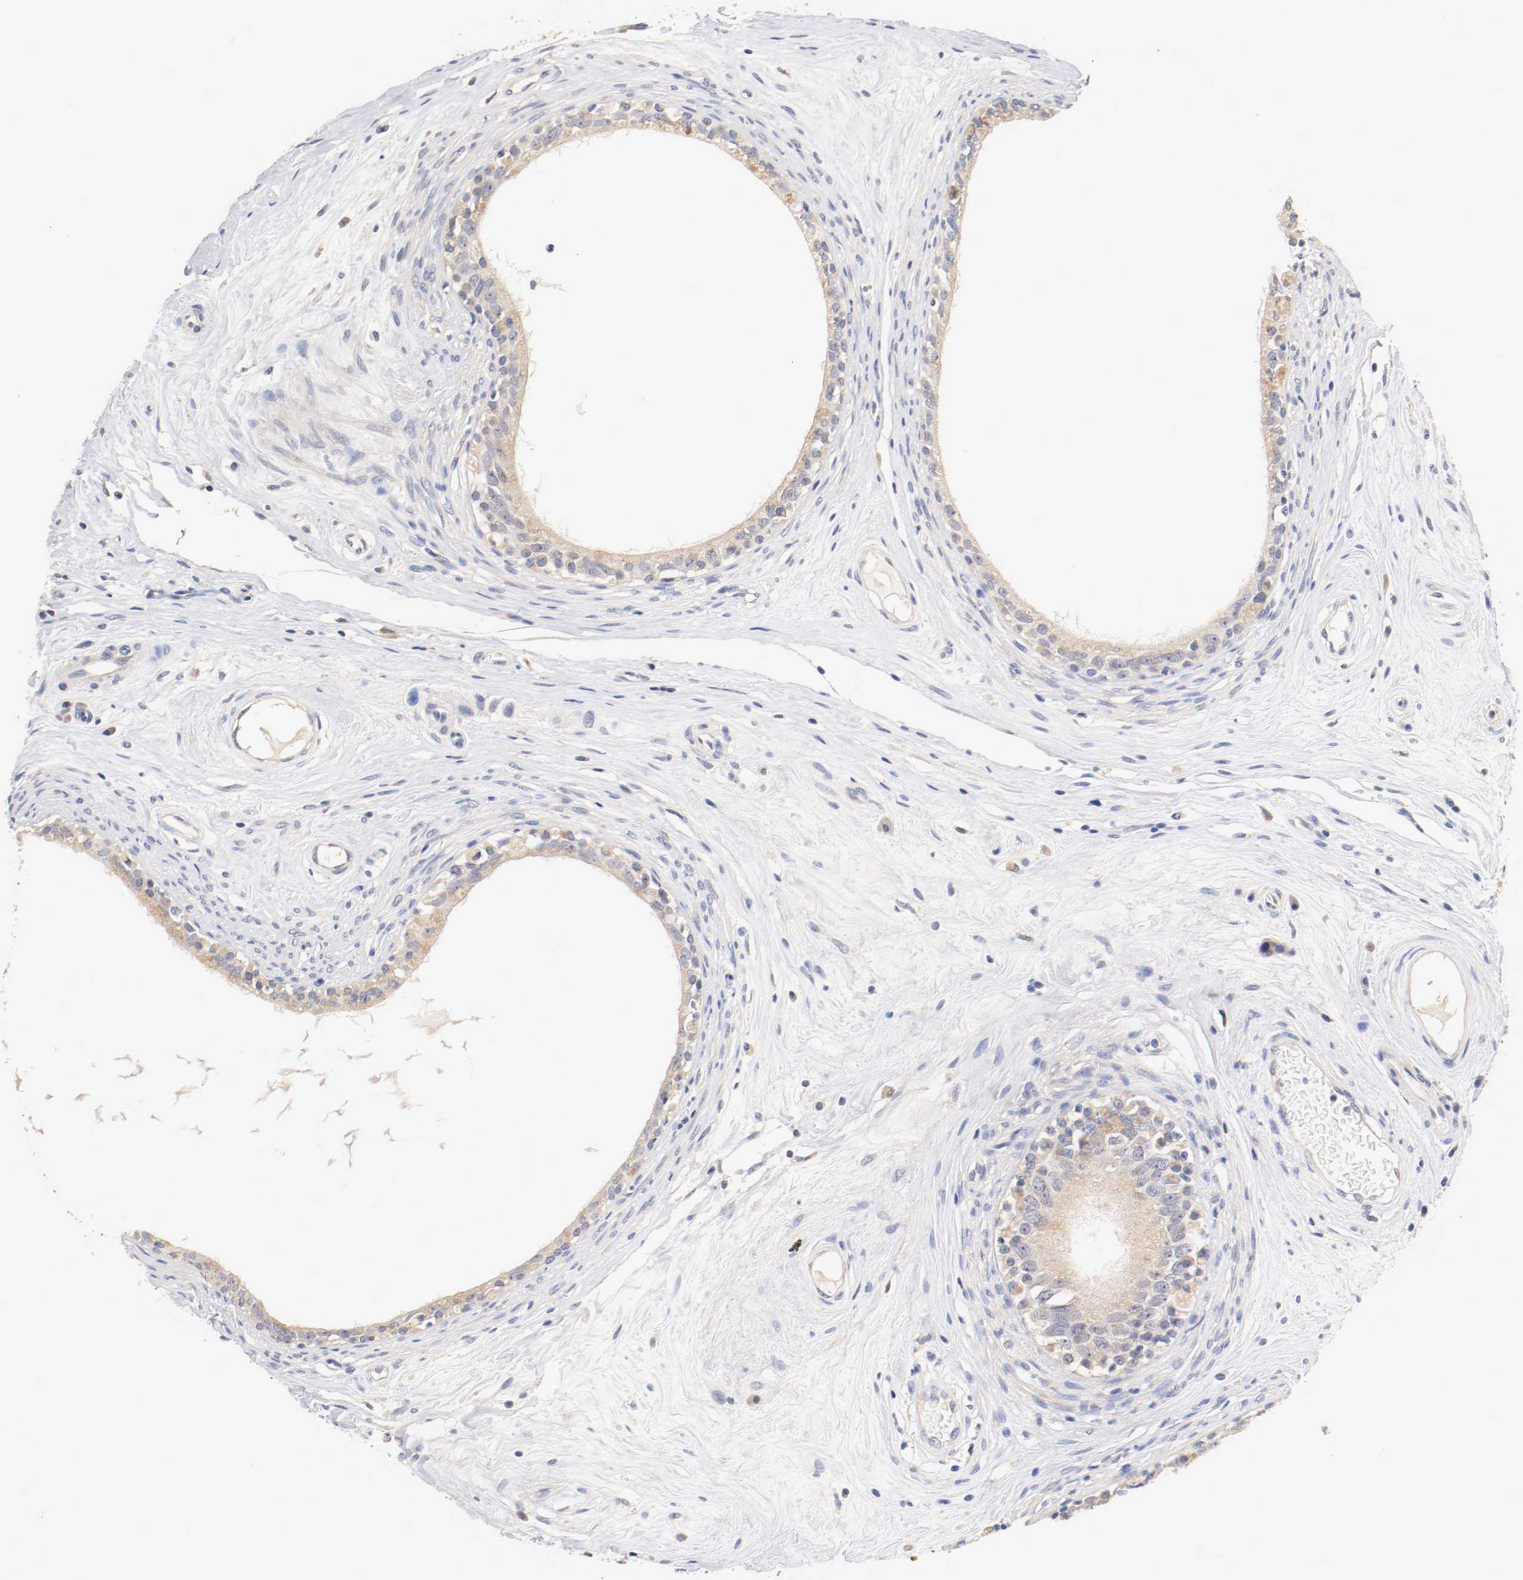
{"staining": {"intensity": "weak", "quantity": ">75%", "location": "cytoplasmic/membranous"}, "tissue": "epididymis", "cell_type": "Glandular cells", "image_type": "normal", "snomed": [{"axis": "morphology", "description": "Normal tissue, NOS"}, {"axis": "morphology", "description": "Inflammation, NOS"}, {"axis": "topography", "description": "Epididymis"}], "caption": "Brown immunohistochemical staining in normal epididymis shows weak cytoplasmic/membranous staining in approximately >75% of glandular cells. Immunohistochemistry (ihc) stains the protein in brown and the nuclei are stained blue.", "gene": "CEBPE", "patient": {"sex": "male", "age": 84}}